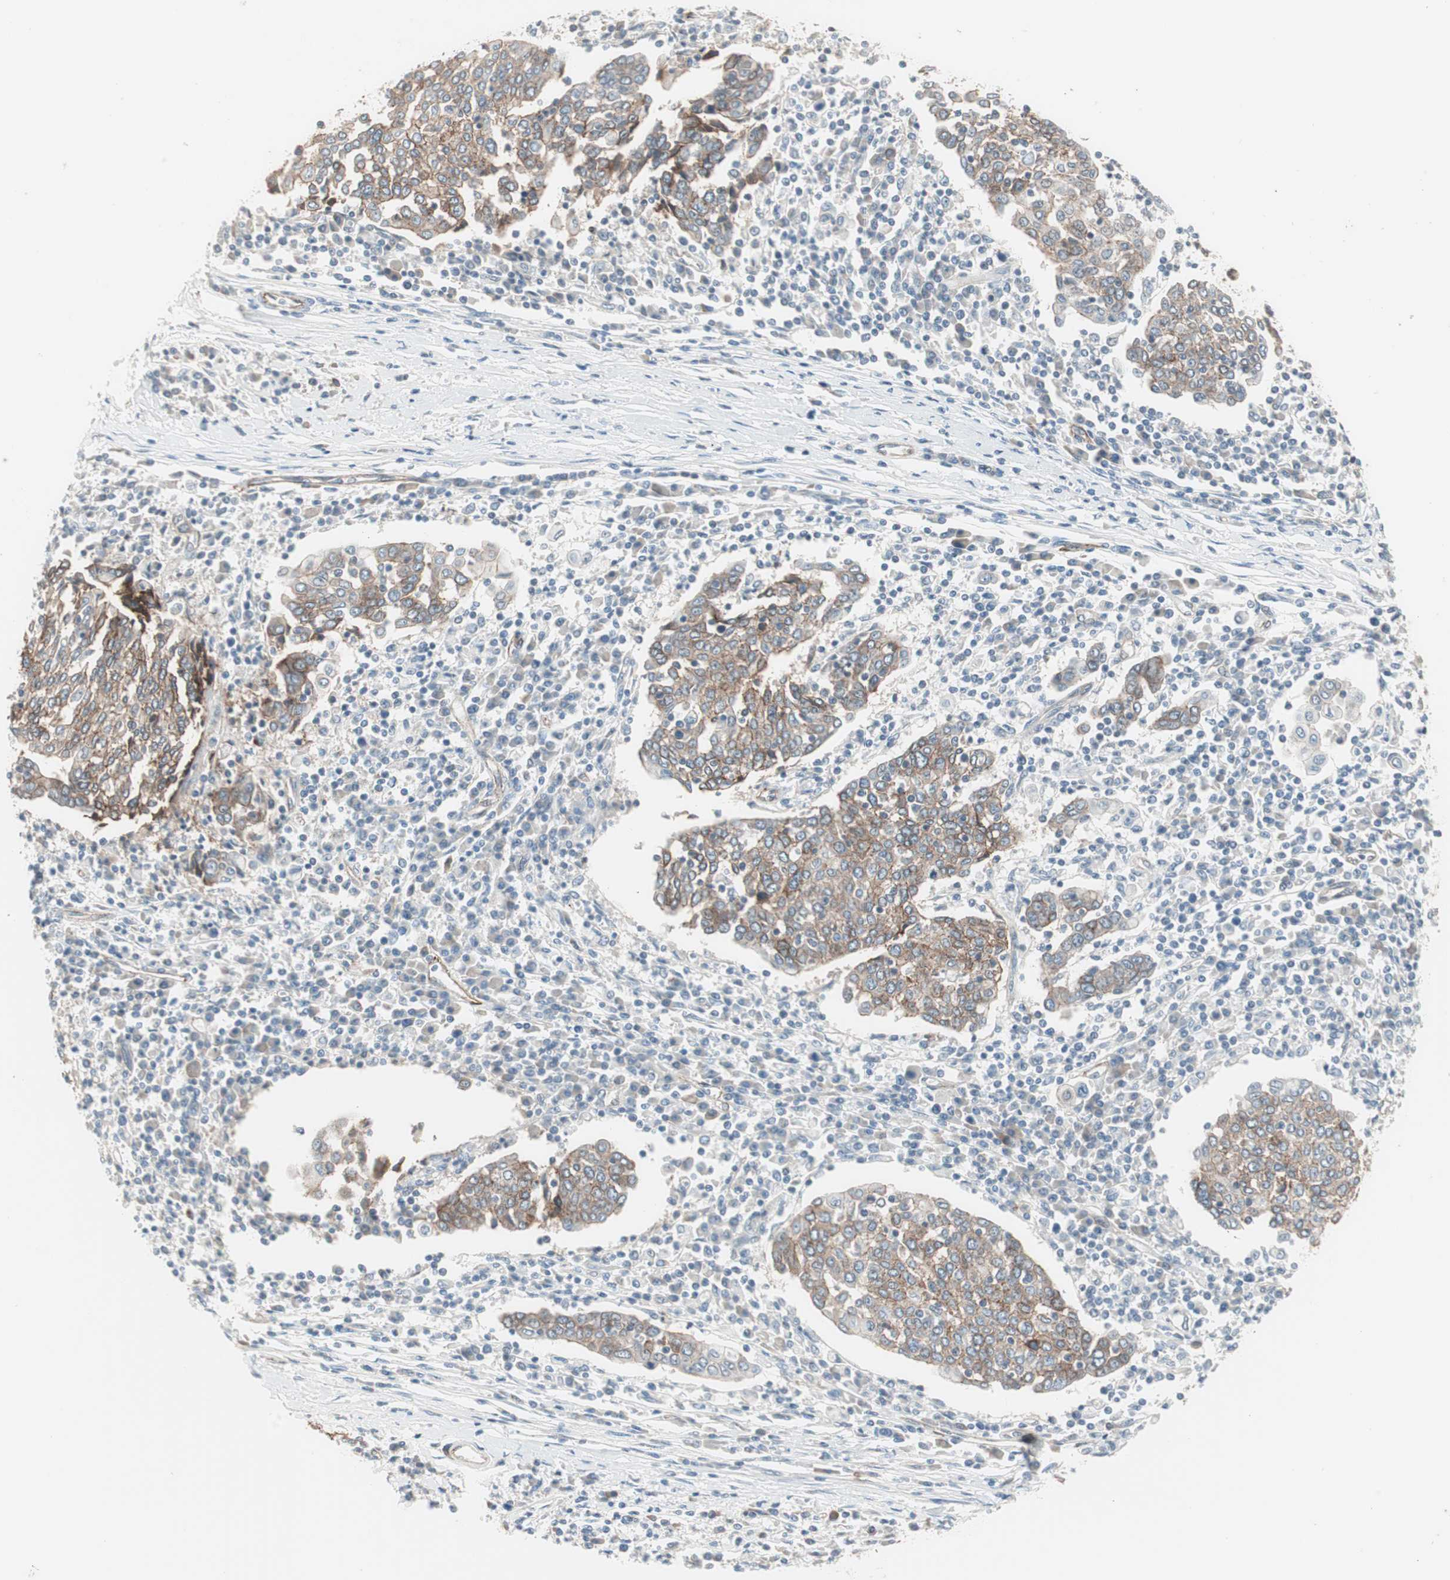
{"staining": {"intensity": "weak", "quantity": ">75%", "location": "cytoplasmic/membranous"}, "tissue": "cervical cancer", "cell_type": "Tumor cells", "image_type": "cancer", "snomed": [{"axis": "morphology", "description": "Squamous cell carcinoma, NOS"}, {"axis": "topography", "description": "Cervix"}], "caption": "There is low levels of weak cytoplasmic/membranous positivity in tumor cells of cervical squamous cell carcinoma, as demonstrated by immunohistochemical staining (brown color).", "gene": "ITGB4", "patient": {"sex": "female", "age": 40}}